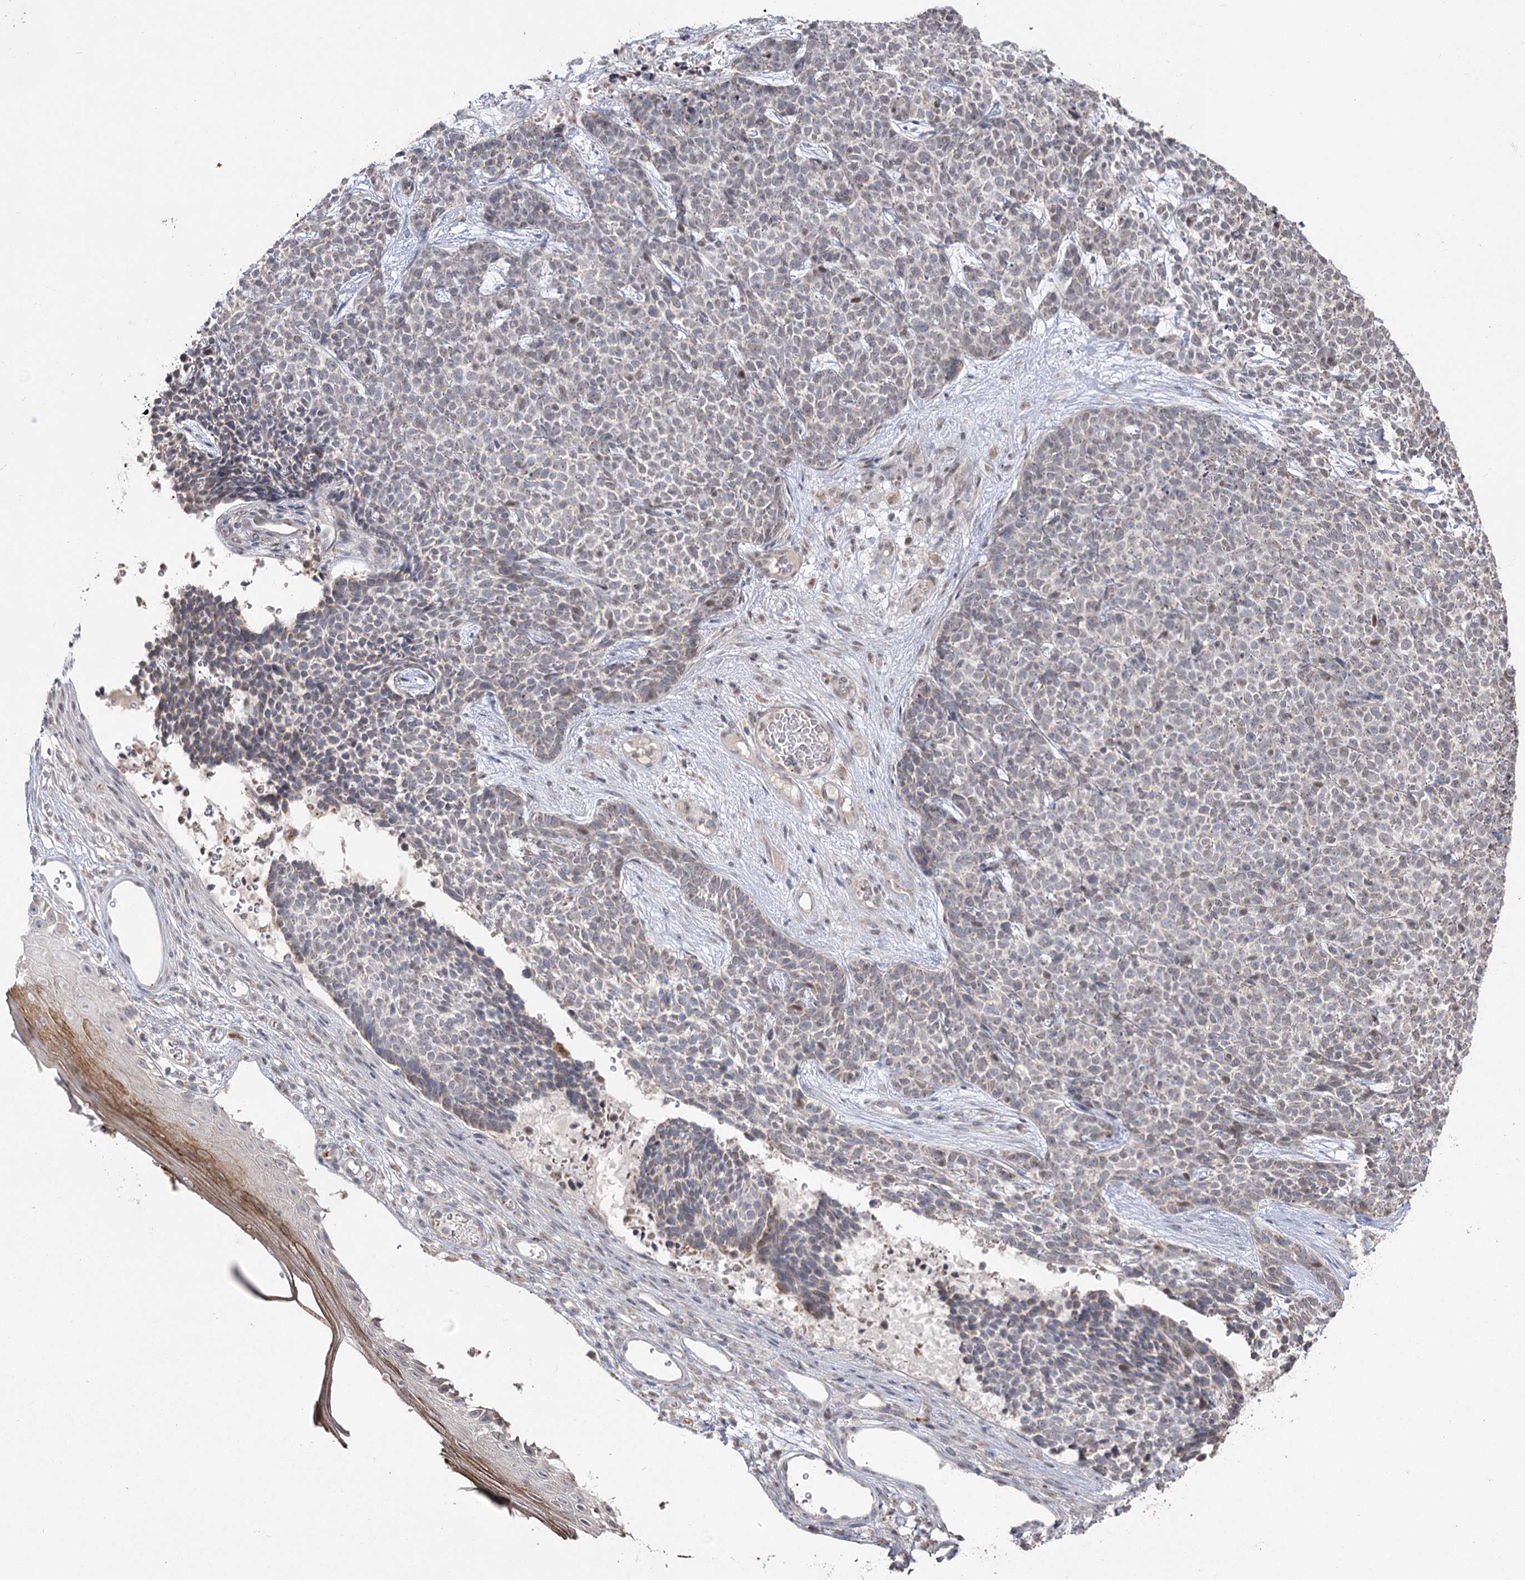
{"staining": {"intensity": "negative", "quantity": "none", "location": "none"}, "tissue": "skin cancer", "cell_type": "Tumor cells", "image_type": "cancer", "snomed": [{"axis": "morphology", "description": "Basal cell carcinoma"}, {"axis": "topography", "description": "Skin"}], "caption": "Histopathology image shows no significant protein staining in tumor cells of skin basal cell carcinoma. (DAB (3,3'-diaminobenzidine) immunohistochemistry (IHC) with hematoxylin counter stain).", "gene": "RUFY4", "patient": {"sex": "female", "age": 84}}